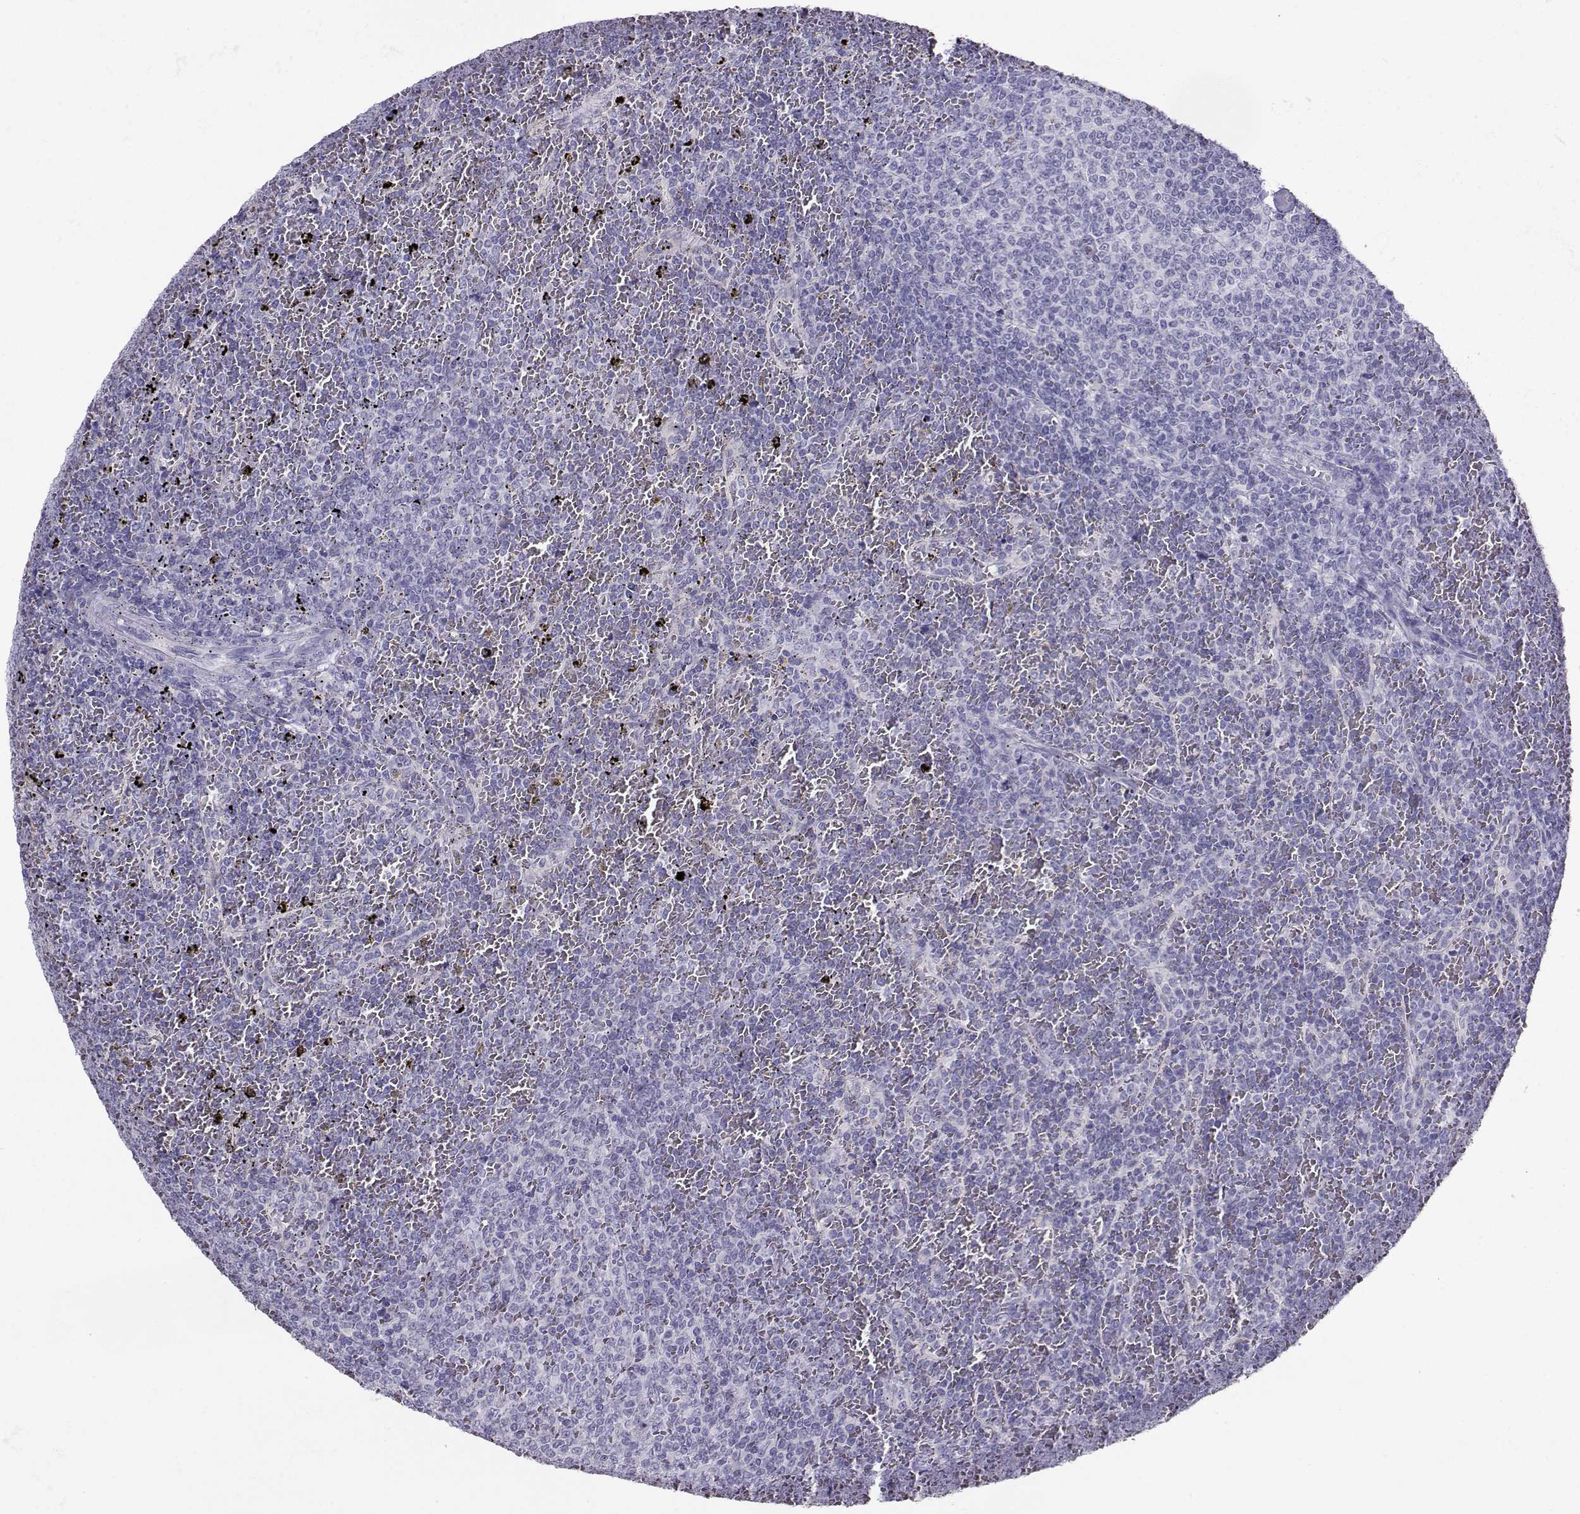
{"staining": {"intensity": "negative", "quantity": "none", "location": "none"}, "tissue": "lymphoma", "cell_type": "Tumor cells", "image_type": "cancer", "snomed": [{"axis": "morphology", "description": "Malignant lymphoma, non-Hodgkin's type, Low grade"}, {"axis": "topography", "description": "Spleen"}], "caption": "Immunohistochemical staining of lymphoma displays no significant positivity in tumor cells. (DAB immunohistochemistry (IHC) visualized using brightfield microscopy, high magnification).", "gene": "CLUL1", "patient": {"sex": "female", "age": 77}}